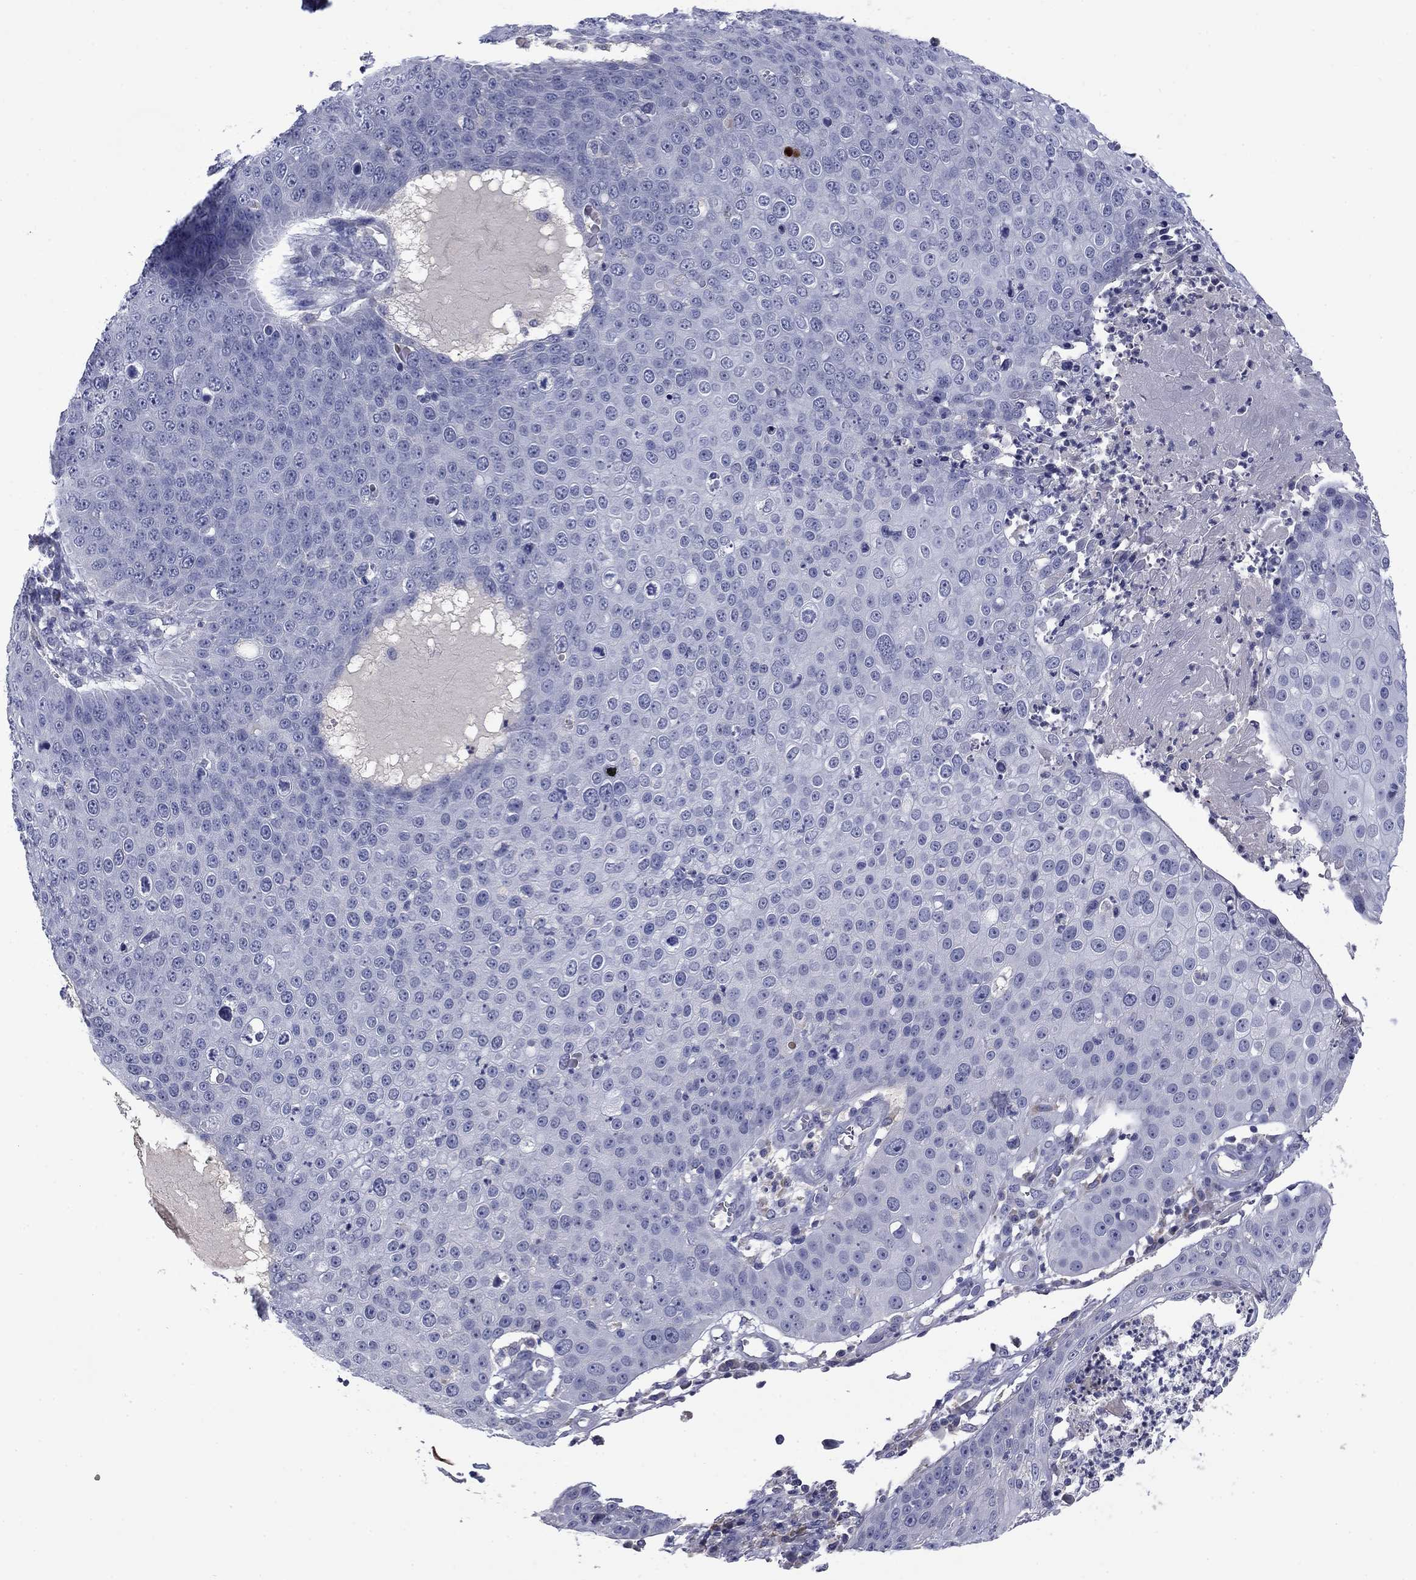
{"staining": {"intensity": "negative", "quantity": "none", "location": "none"}, "tissue": "skin cancer", "cell_type": "Tumor cells", "image_type": "cancer", "snomed": [{"axis": "morphology", "description": "Squamous cell carcinoma, NOS"}, {"axis": "topography", "description": "Skin"}], "caption": "The histopathology image reveals no staining of tumor cells in skin cancer.", "gene": "FRK", "patient": {"sex": "male", "age": 71}}